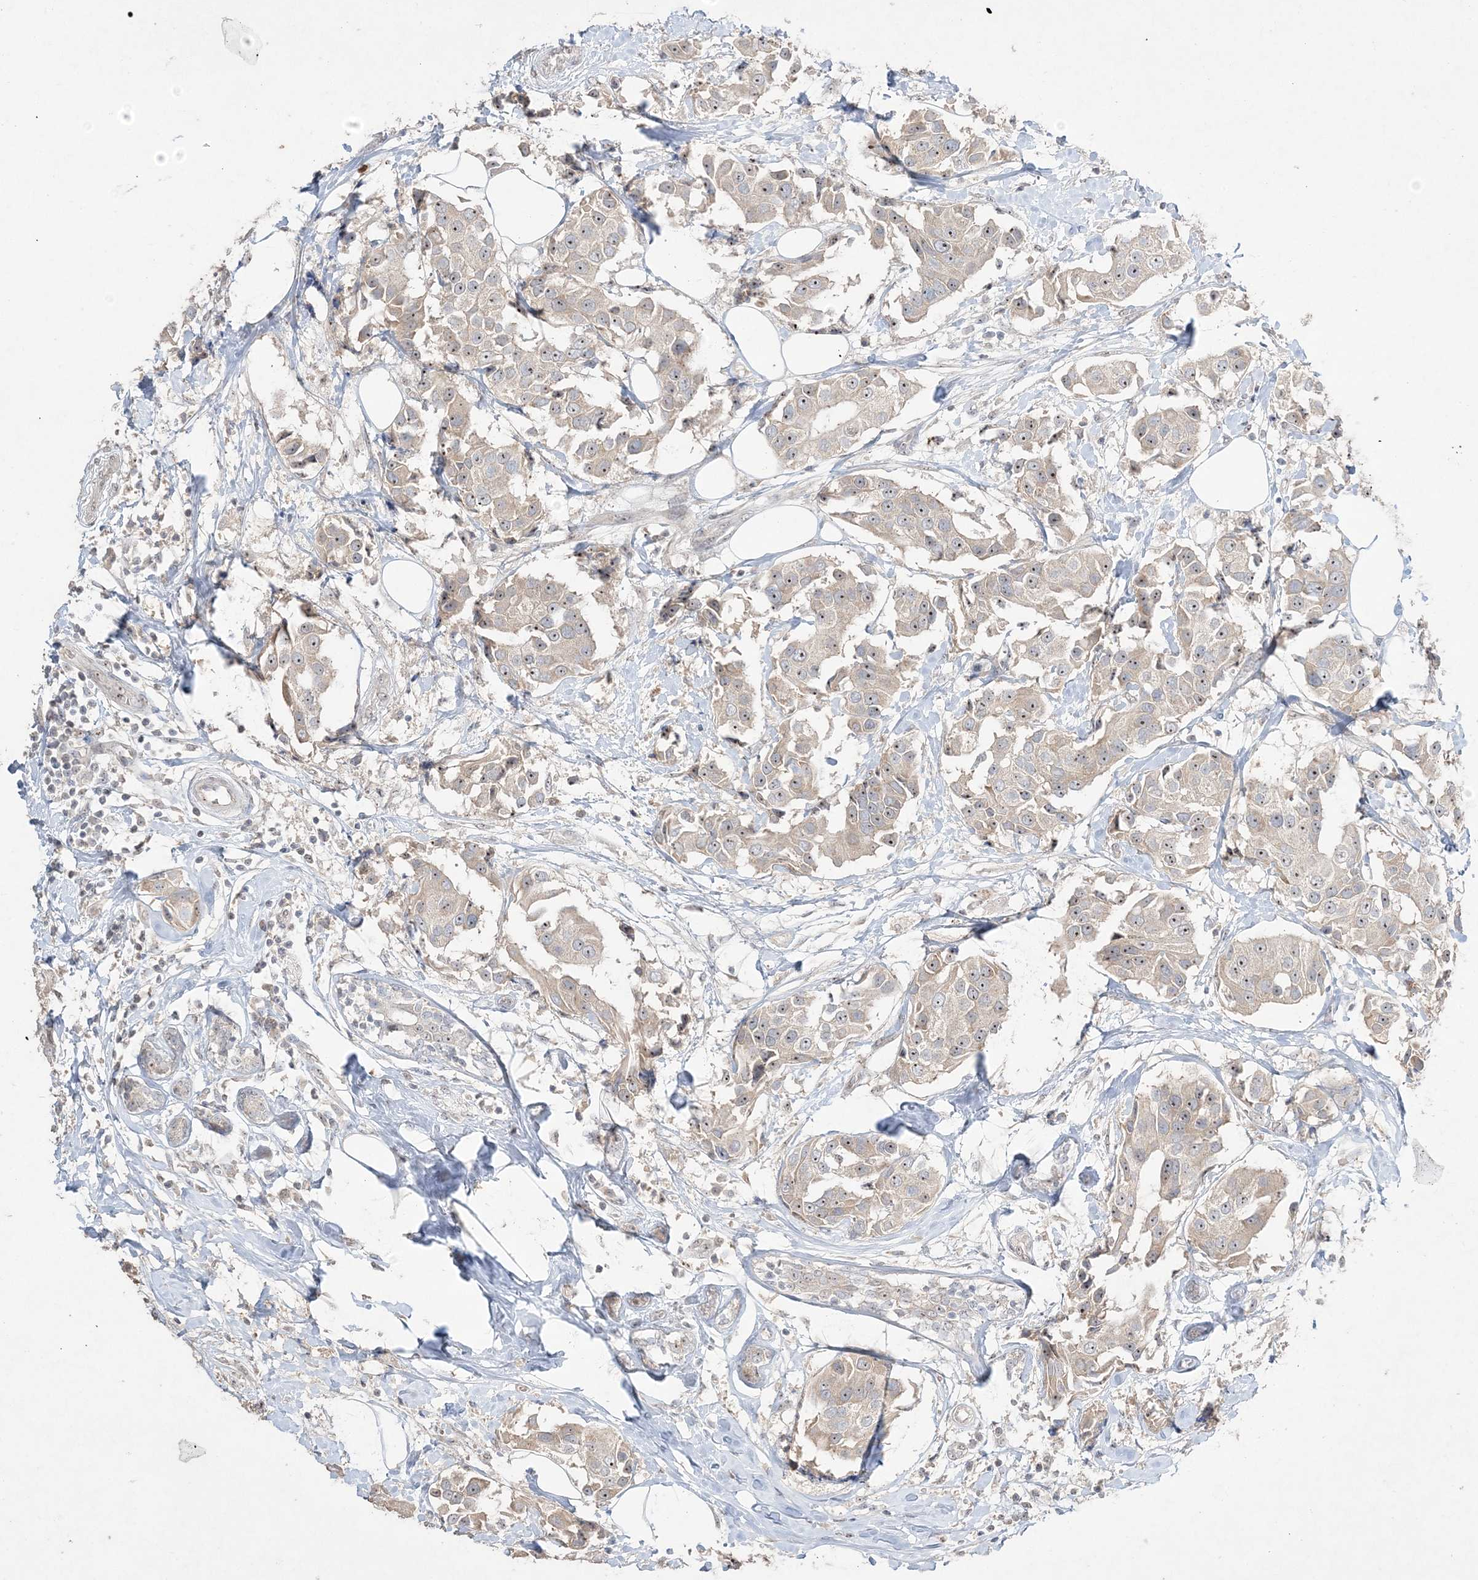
{"staining": {"intensity": "moderate", "quantity": "25%-75%", "location": "nuclear"}, "tissue": "breast cancer", "cell_type": "Tumor cells", "image_type": "cancer", "snomed": [{"axis": "morphology", "description": "Normal tissue, NOS"}, {"axis": "morphology", "description": "Duct carcinoma"}, {"axis": "topography", "description": "Breast"}], "caption": "Breast intraductal carcinoma stained for a protein exhibits moderate nuclear positivity in tumor cells.", "gene": "NOP16", "patient": {"sex": "female", "age": 39}}